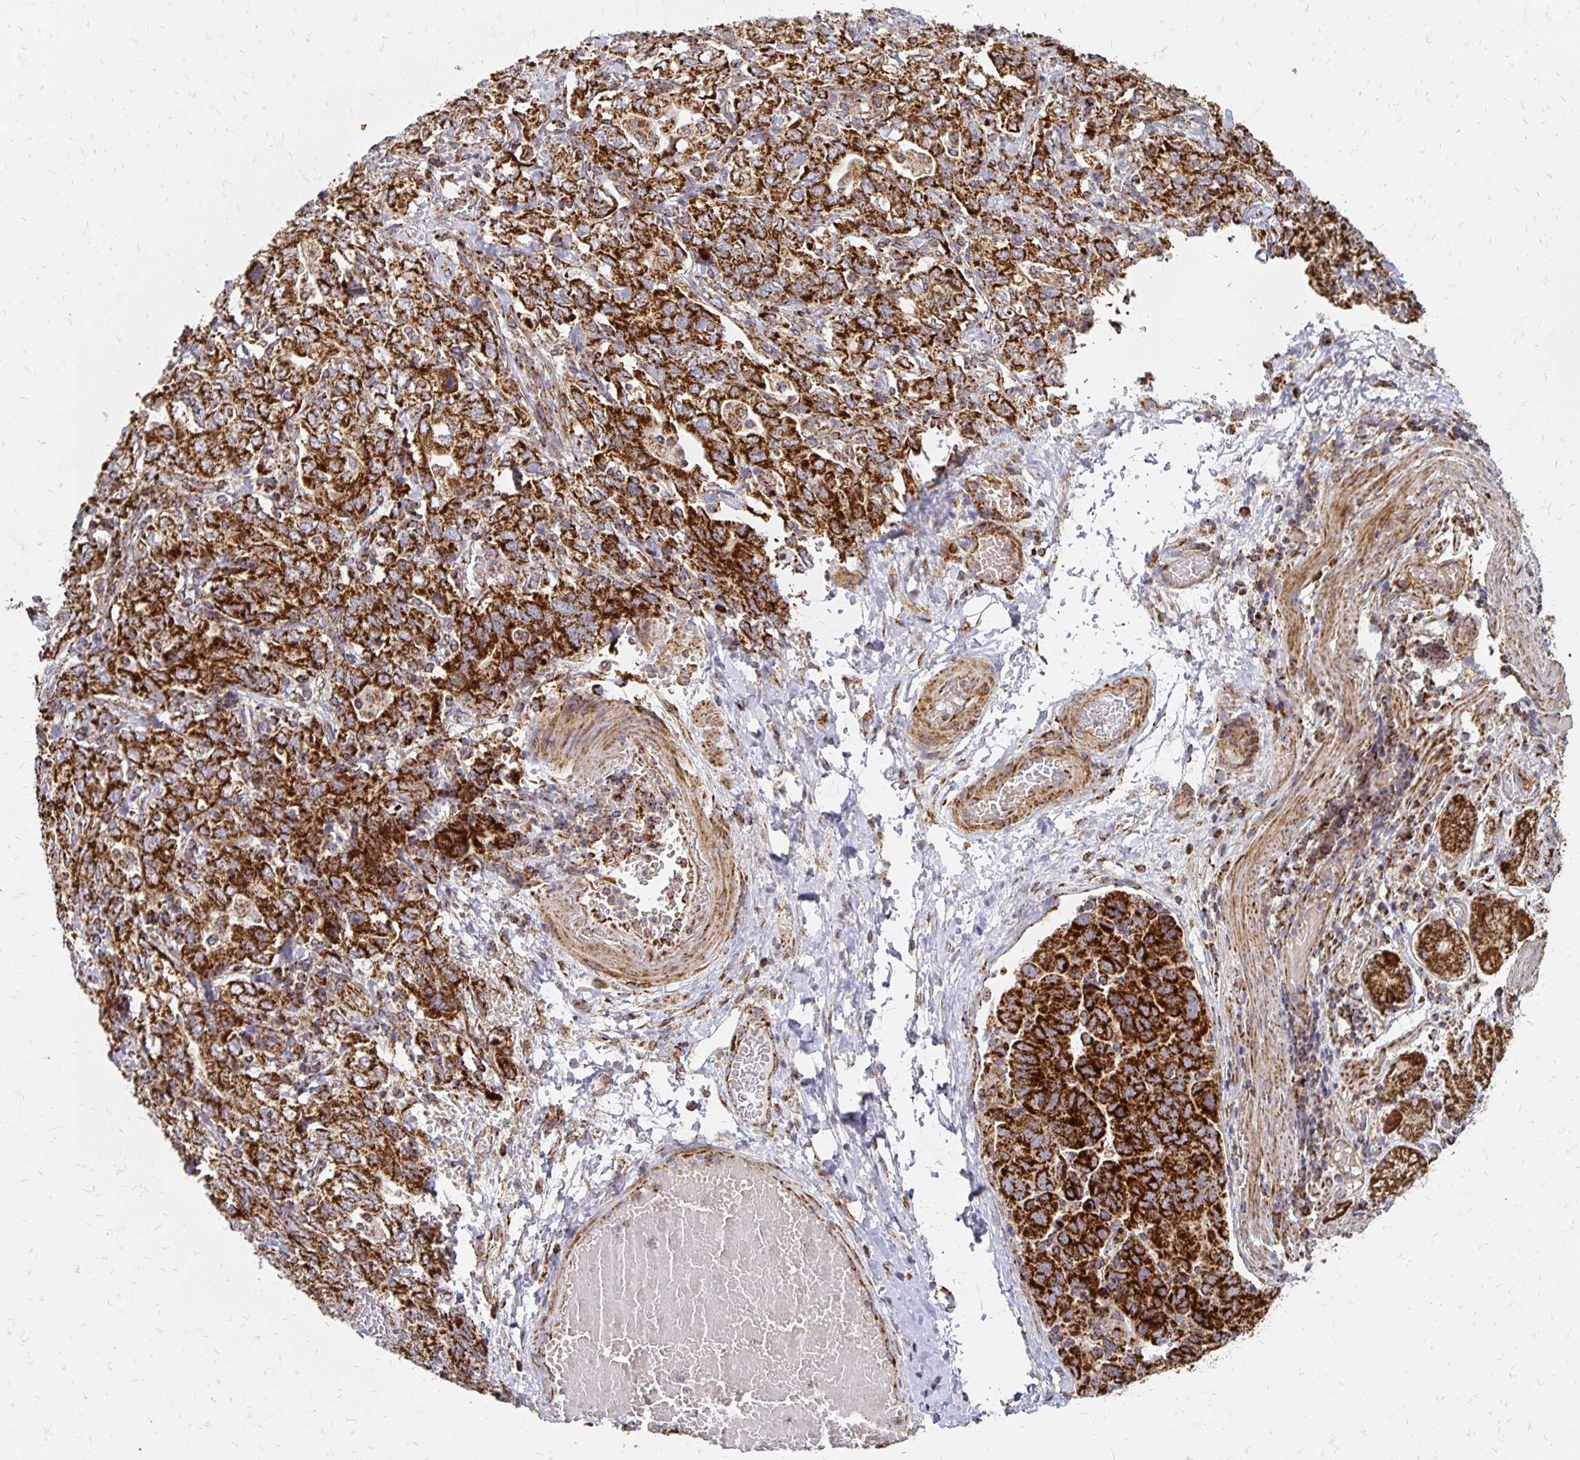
{"staining": {"intensity": "strong", "quantity": ">75%", "location": "cytoplasmic/membranous"}, "tissue": "stomach cancer", "cell_type": "Tumor cells", "image_type": "cancer", "snomed": [{"axis": "morphology", "description": "Adenocarcinoma, NOS"}, {"axis": "topography", "description": "Stomach, upper"}, {"axis": "topography", "description": "Stomach"}], "caption": "Strong cytoplasmic/membranous protein expression is appreciated in approximately >75% of tumor cells in stomach cancer. (brown staining indicates protein expression, while blue staining denotes nuclei).", "gene": "STOML2", "patient": {"sex": "male", "age": 62}}